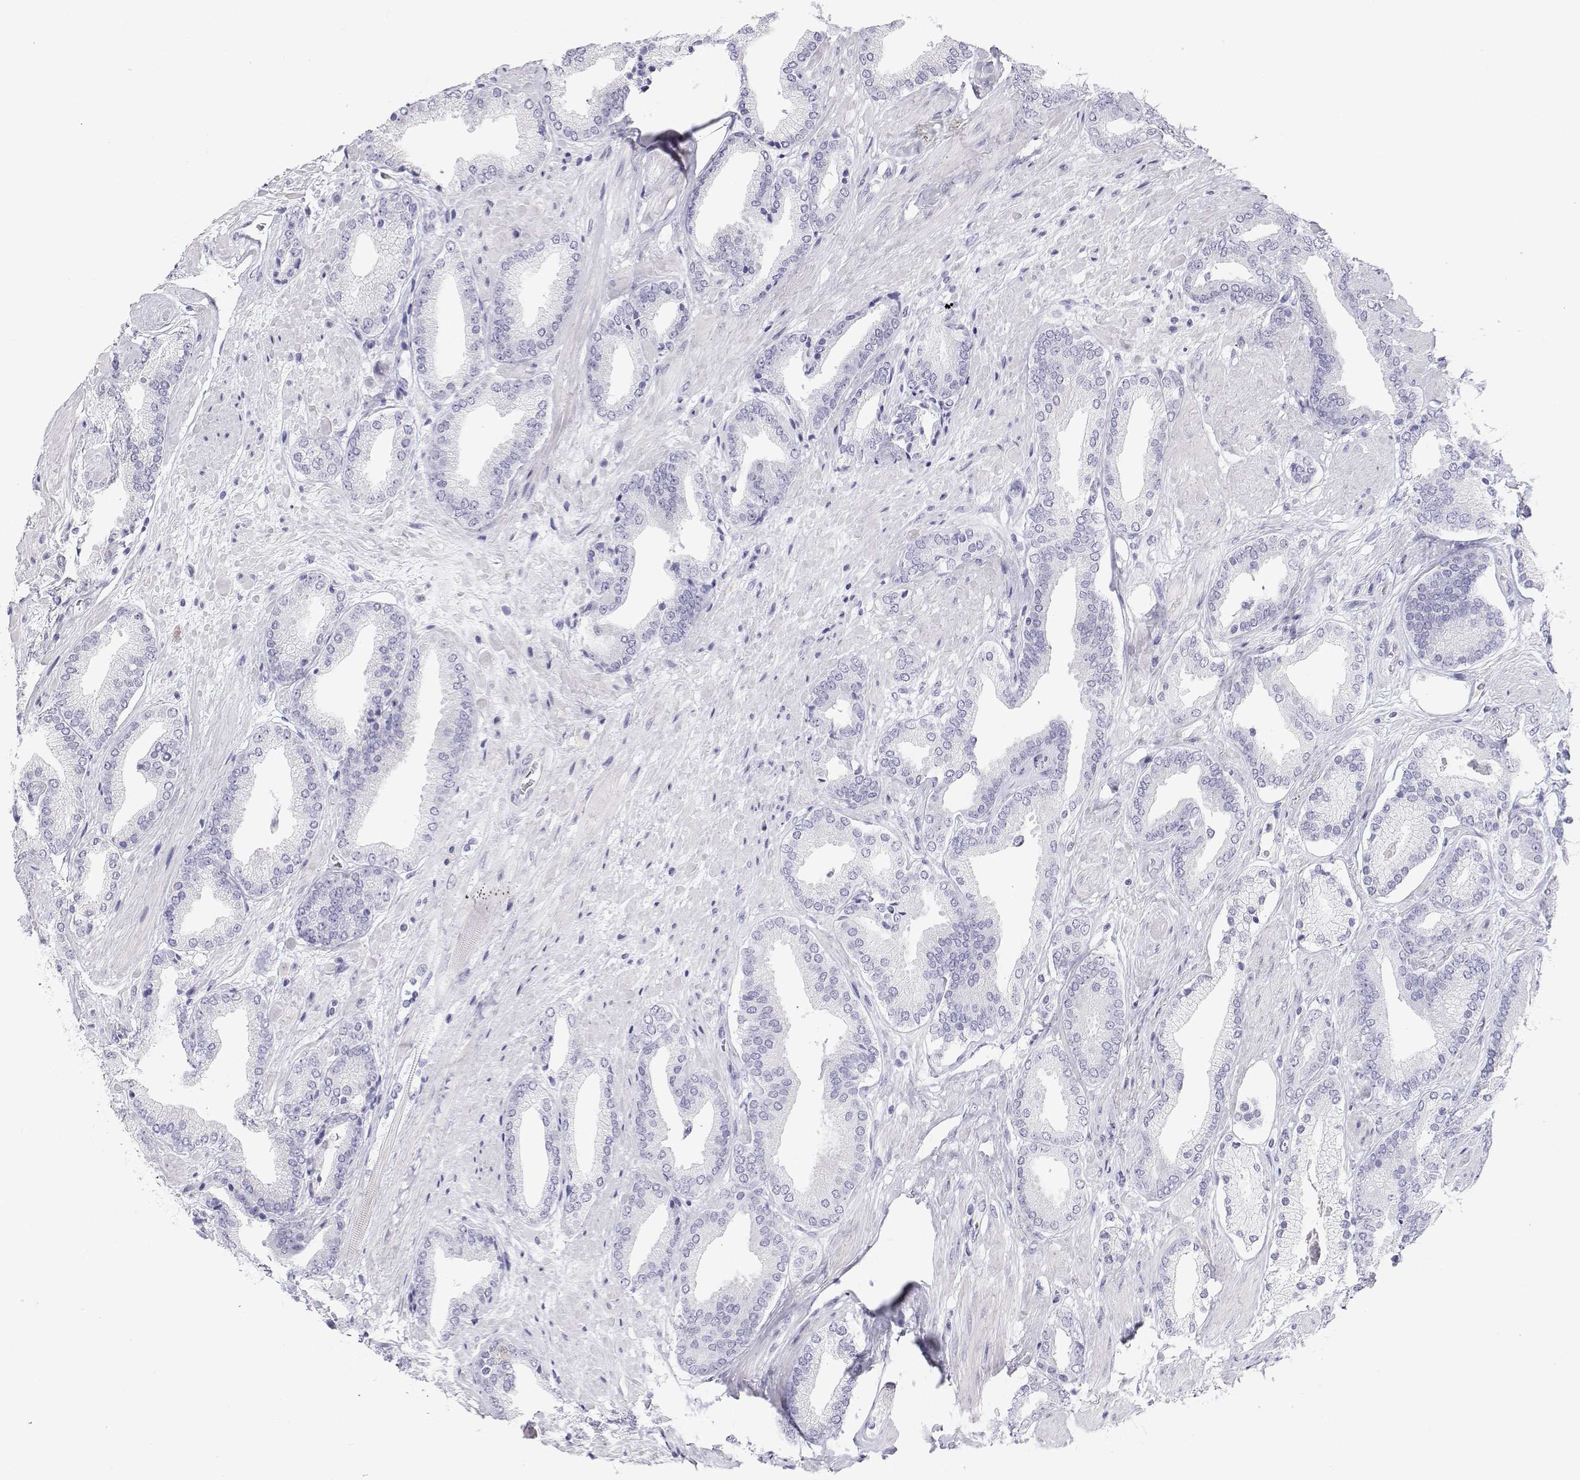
{"staining": {"intensity": "negative", "quantity": "none", "location": "none"}, "tissue": "prostate cancer", "cell_type": "Tumor cells", "image_type": "cancer", "snomed": [{"axis": "morphology", "description": "Adenocarcinoma, High grade"}, {"axis": "topography", "description": "Prostate"}], "caption": "Prostate cancer (high-grade adenocarcinoma) was stained to show a protein in brown. There is no significant staining in tumor cells.", "gene": "BHMT", "patient": {"sex": "male", "age": 56}}